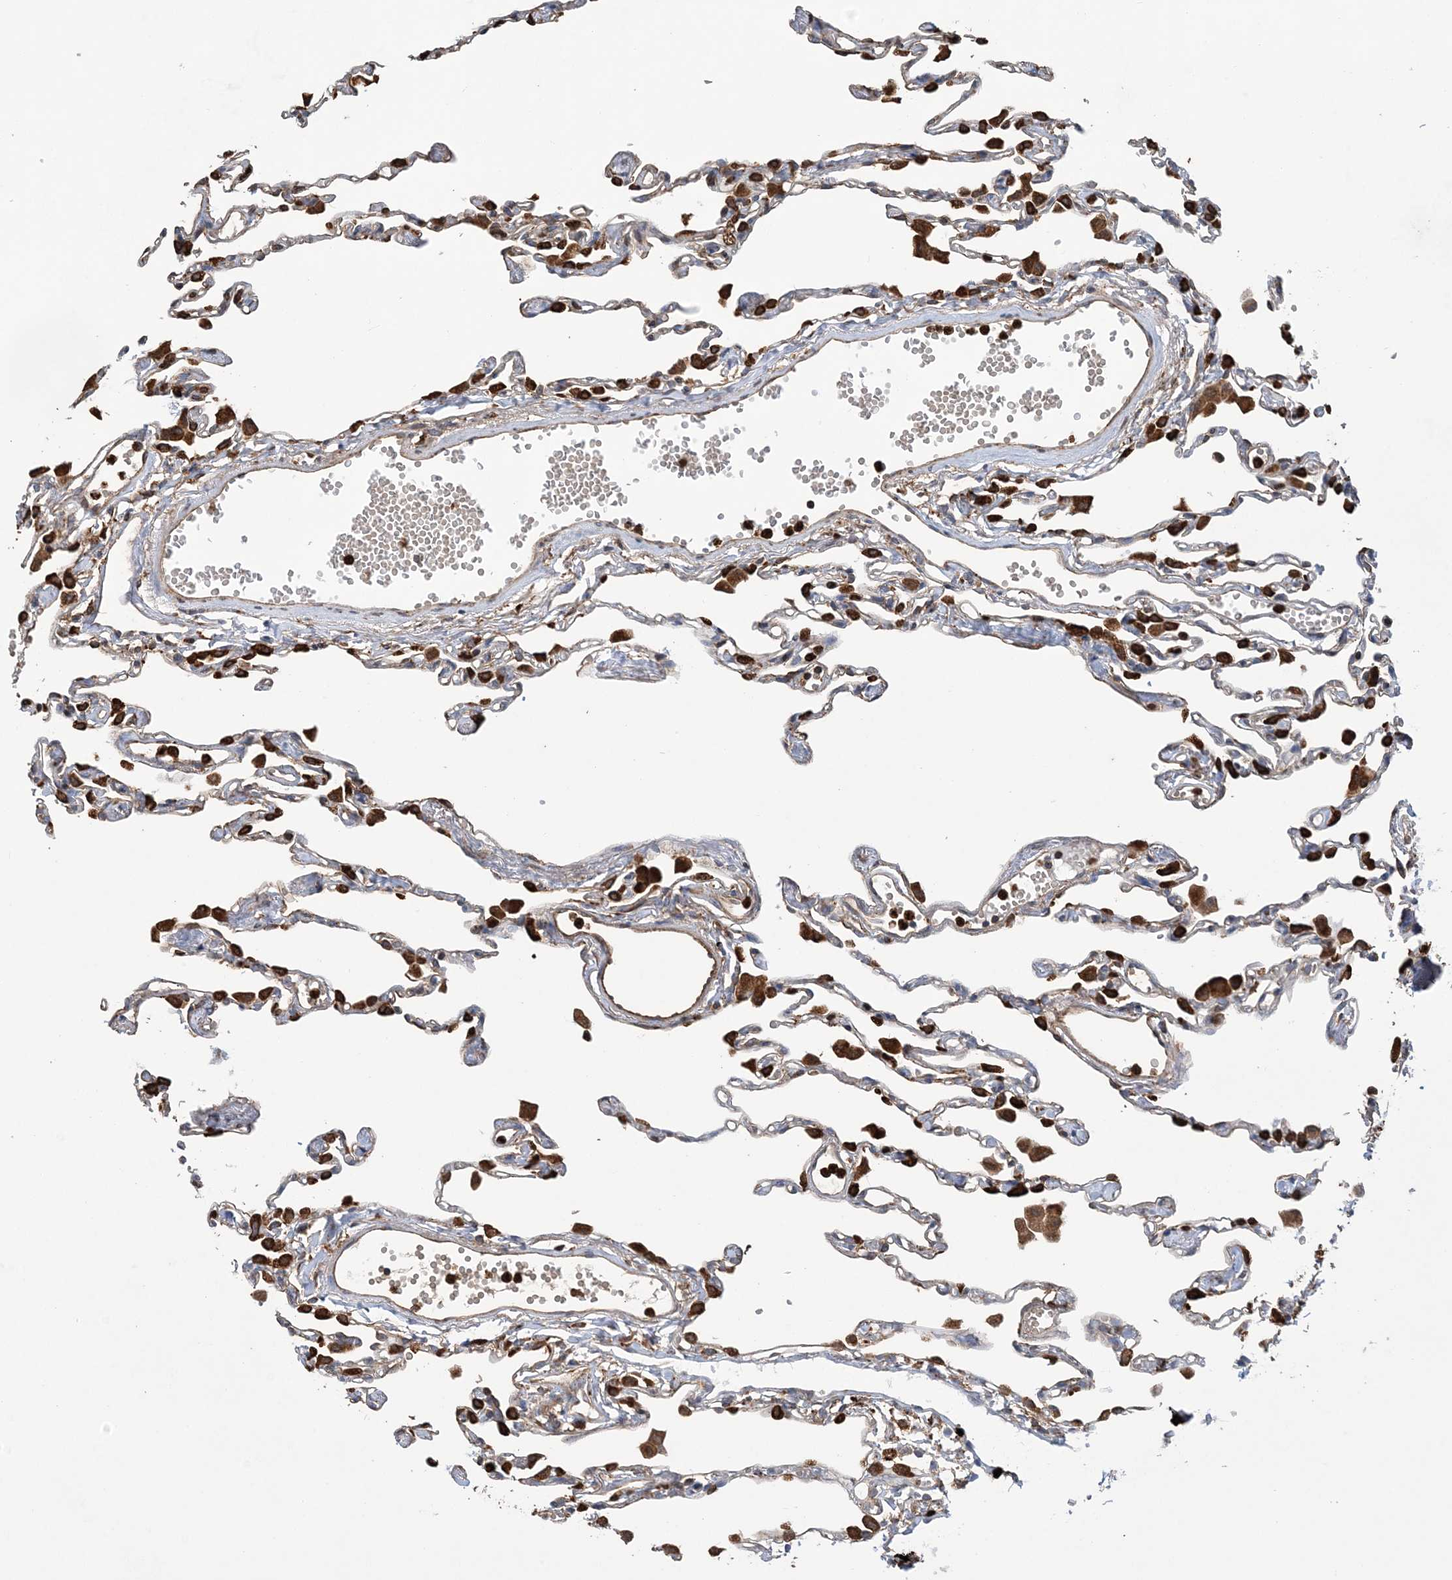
{"staining": {"intensity": "strong", "quantity": "<25%", "location": "cytoplasmic/membranous"}, "tissue": "lung", "cell_type": "Alveolar cells", "image_type": "normal", "snomed": [{"axis": "morphology", "description": "Normal tissue, NOS"}, {"axis": "topography", "description": "Lung"}], "caption": "Human lung stained with a brown dye demonstrates strong cytoplasmic/membranous positive positivity in about <25% of alveolar cells.", "gene": "WDR12", "patient": {"sex": "female", "age": 49}}